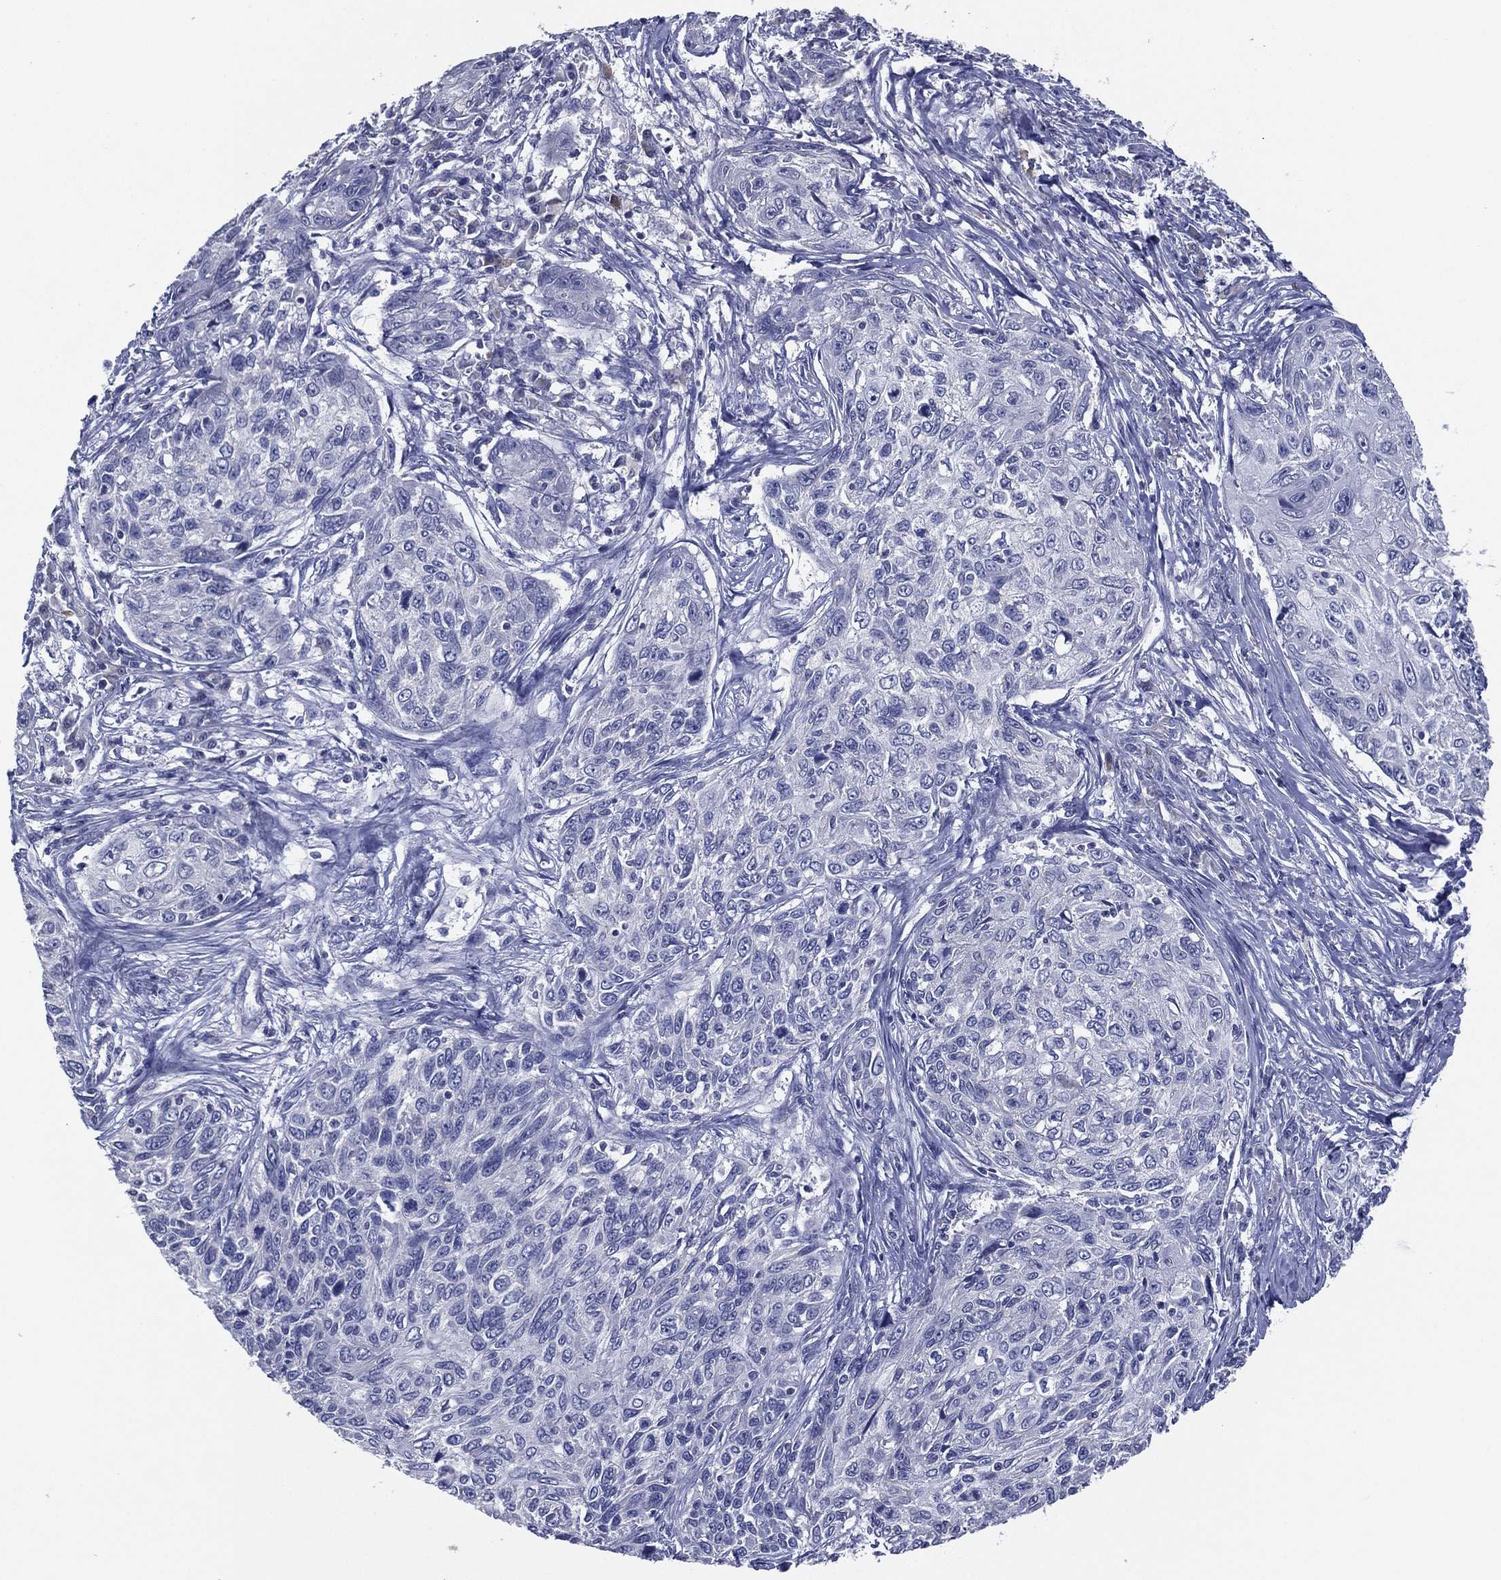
{"staining": {"intensity": "negative", "quantity": "none", "location": "none"}, "tissue": "skin cancer", "cell_type": "Tumor cells", "image_type": "cancer", "snomed": [{"axis": "morphology", "description": "Squamous cell carcinoma, NOS"}, {"axis": "topography", "description": "Skin"}], "caption": "The micrograph demonstrates no staining of tumor cells in skin cancer.", "gene": "SLC13A4", "patient": {"sex": "male", "age": 92}}